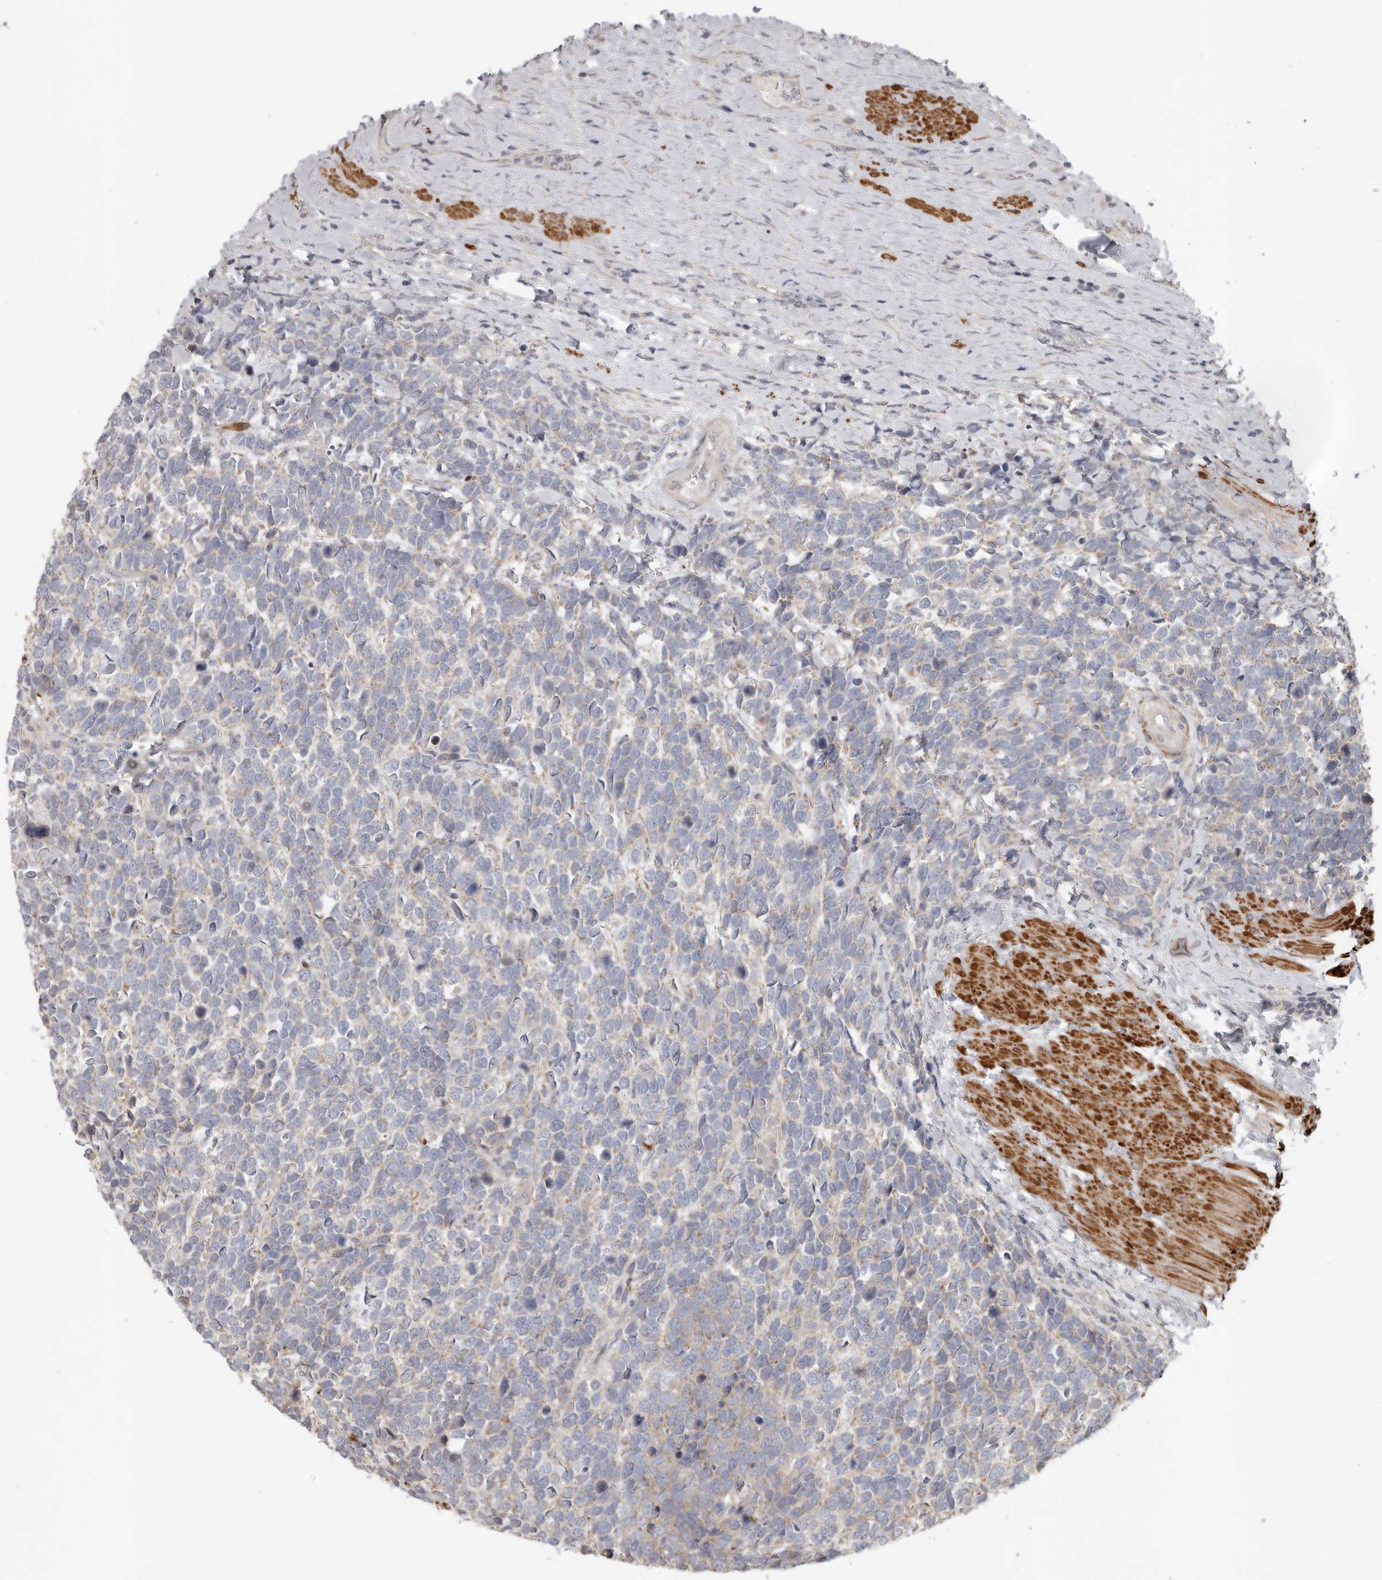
{"staining": {"intensity": "weak", "quantity": "25%-75%", "location": "cytoplasmic/membranous"}, "tissue": "urothelial cancer", "cell_type": "Tumor cells", "image_type": "cancer", "snomed": [{"axis": "morphology", "description": "Urothelial carcinoma, High grade"}, {"axis": "topography", "description": "Urinary bladder"}], "caption": "A brown stain shows weak cytoplasmic/membranous positivity of a protein in human high-grade urothelial carcinoma tumor cells.", "gene": "UNK", "patient": {"sex": "female", "age": 82}}